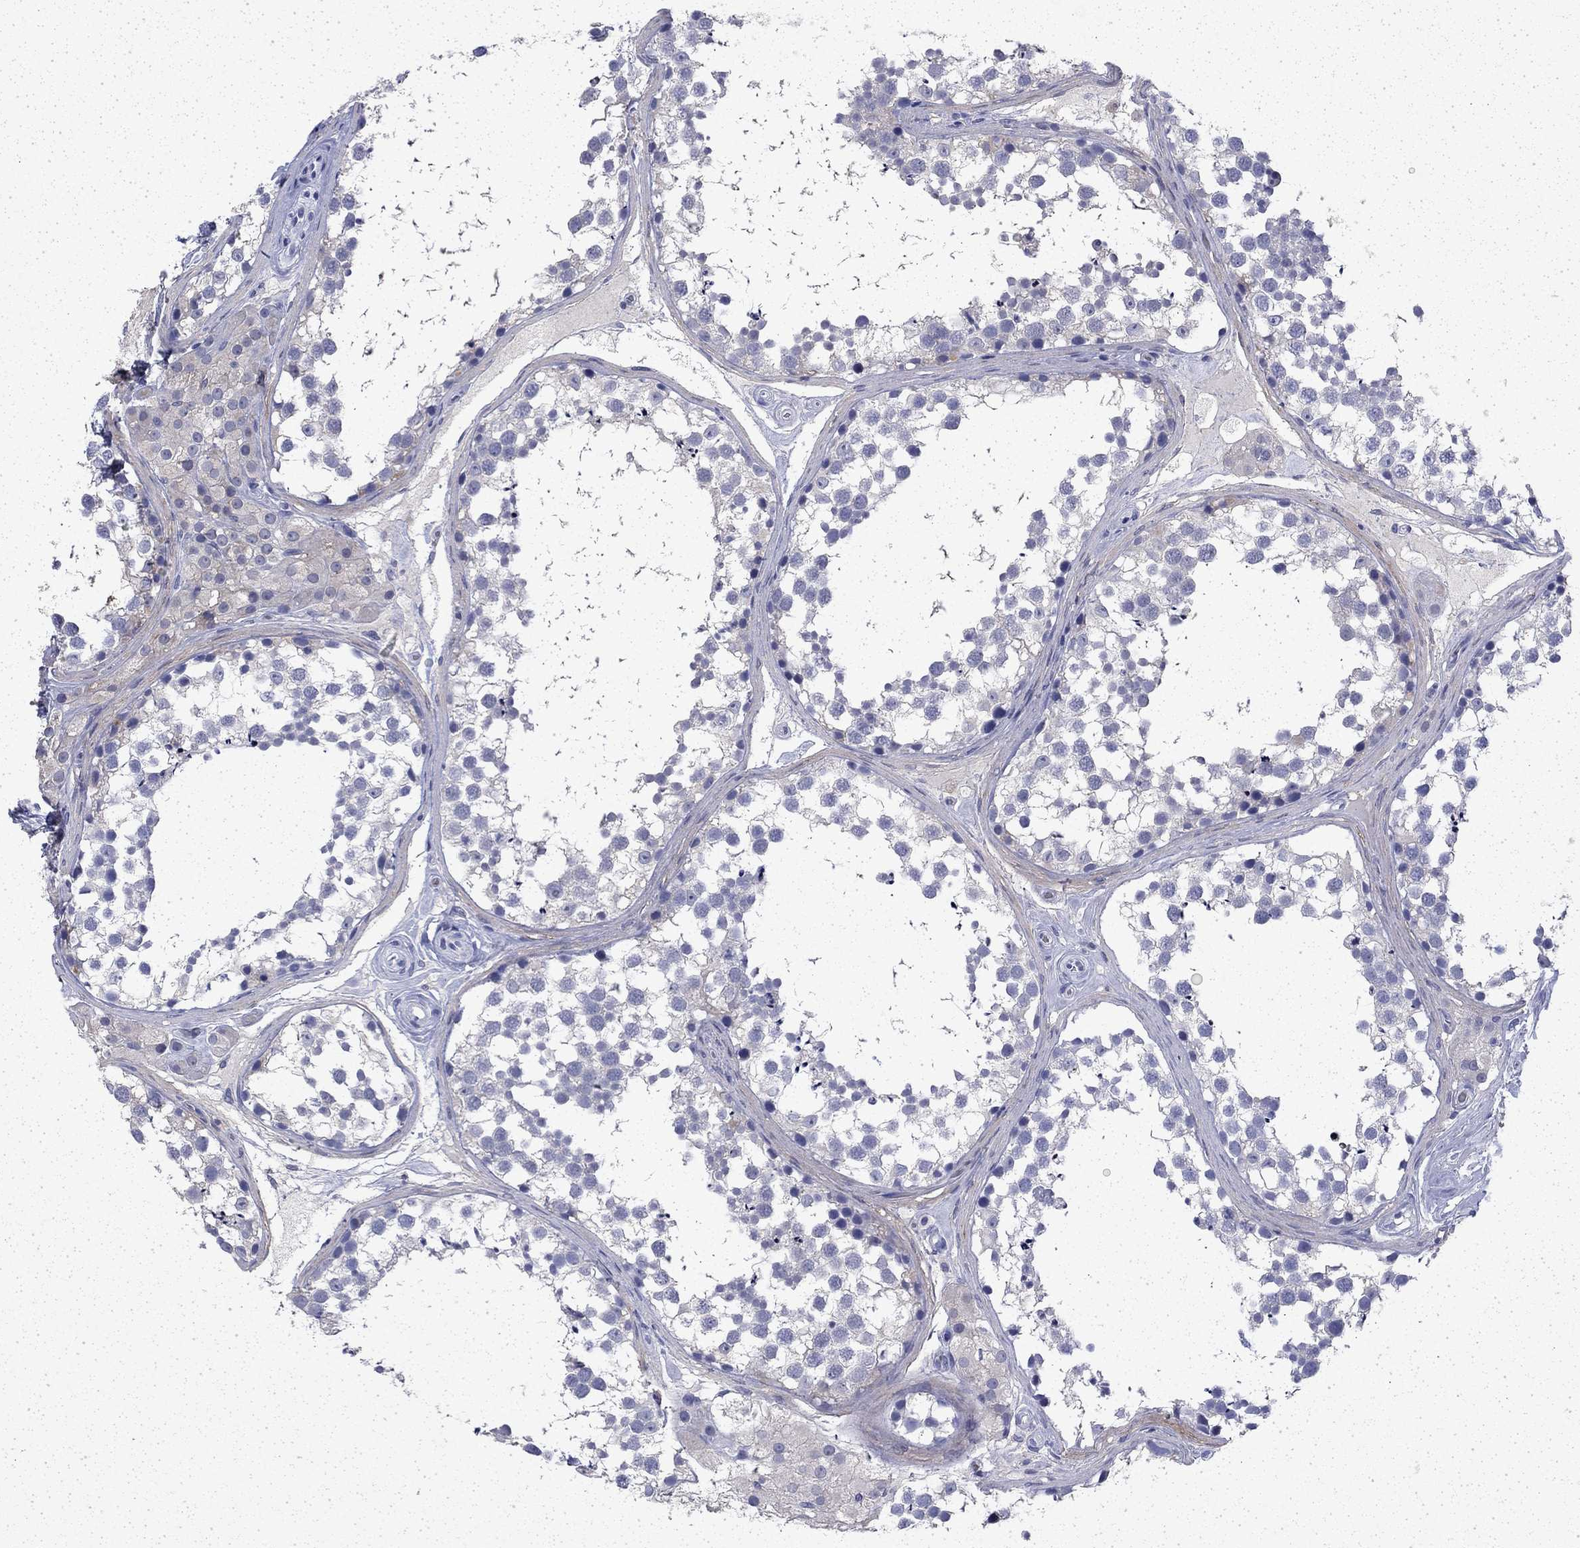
{"staining": {"intensity": "negative", "quantity": "none", "location": "none"}, "tissue": "testis", "cell_type": "Cells in seminiferous ducts", "image_type": "normal", "snomed": [{"axis": "morphology", "description": "Normal tissue, NOS"}, {"axis": "morphology", "description": "Seminoma, NOS"}, {"axis": "topography", "description": "Testis"}], "caption": "Protein analysis of unremarkable testis exhibits no significant positivity in cells in seminiferous ducts.", "gene": "ENPP6", "patient": {"sex": "male", "age": 65}}